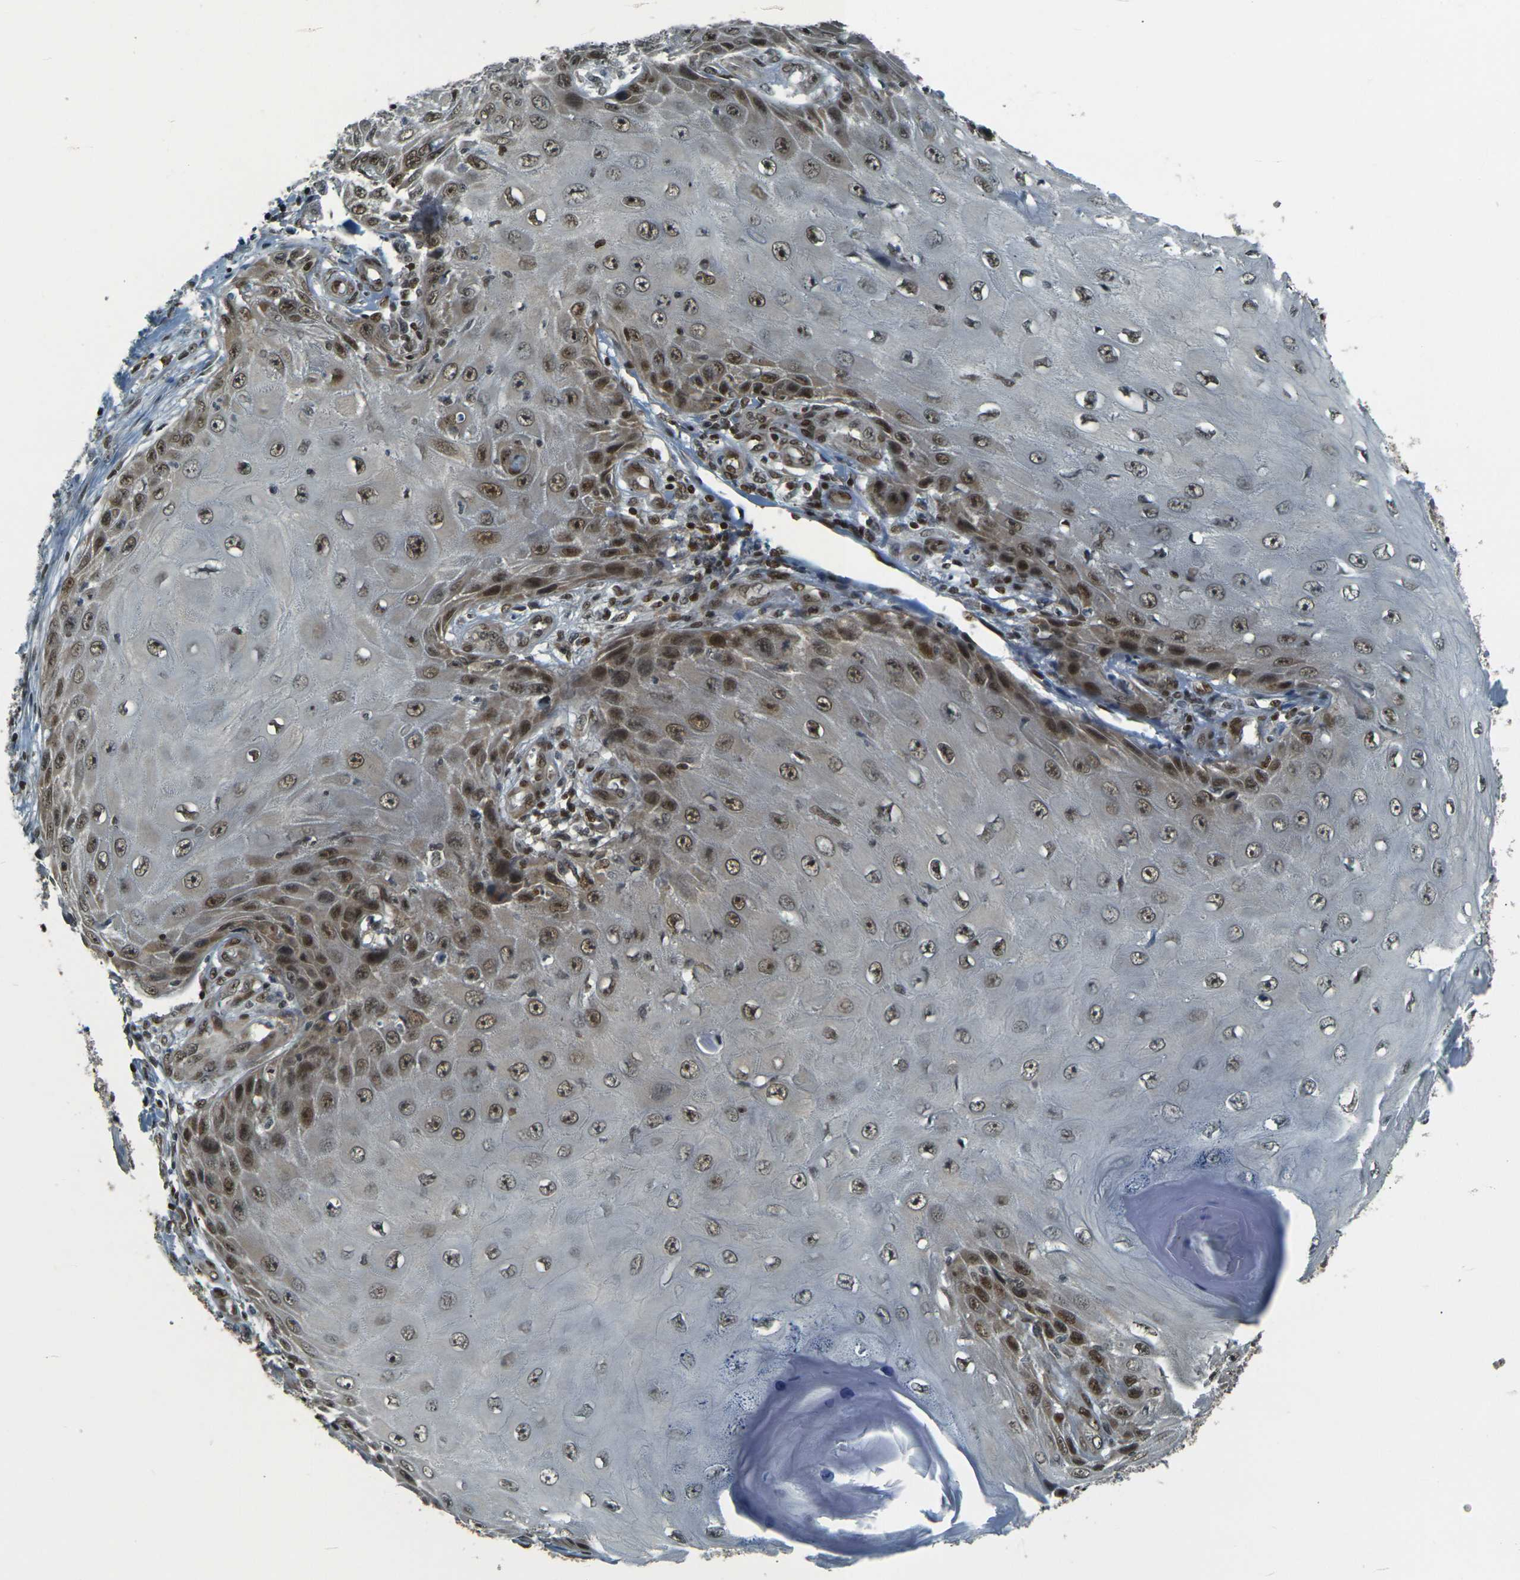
{"staining": {"intensity": "moderate", "quantity": ">75%", "location": "nuclear"}, "tissue": "skin cancer", "cell_type": "Tumor cells", "image_type": "cancer", "snomed": [{"axis": "morphology", "description": "Squamous cell carcinoma, NOS"}, {"axis": "topography", "description": "Skin"}], "caption": "Brown immunohistochemical staining in human skin squamous cell carcinoma exhibits moderate nuclear positivity in approximately >75% of tumor cells.", "gene": "NHEJ1", "patient": {"sex": "female", "age": 73}}